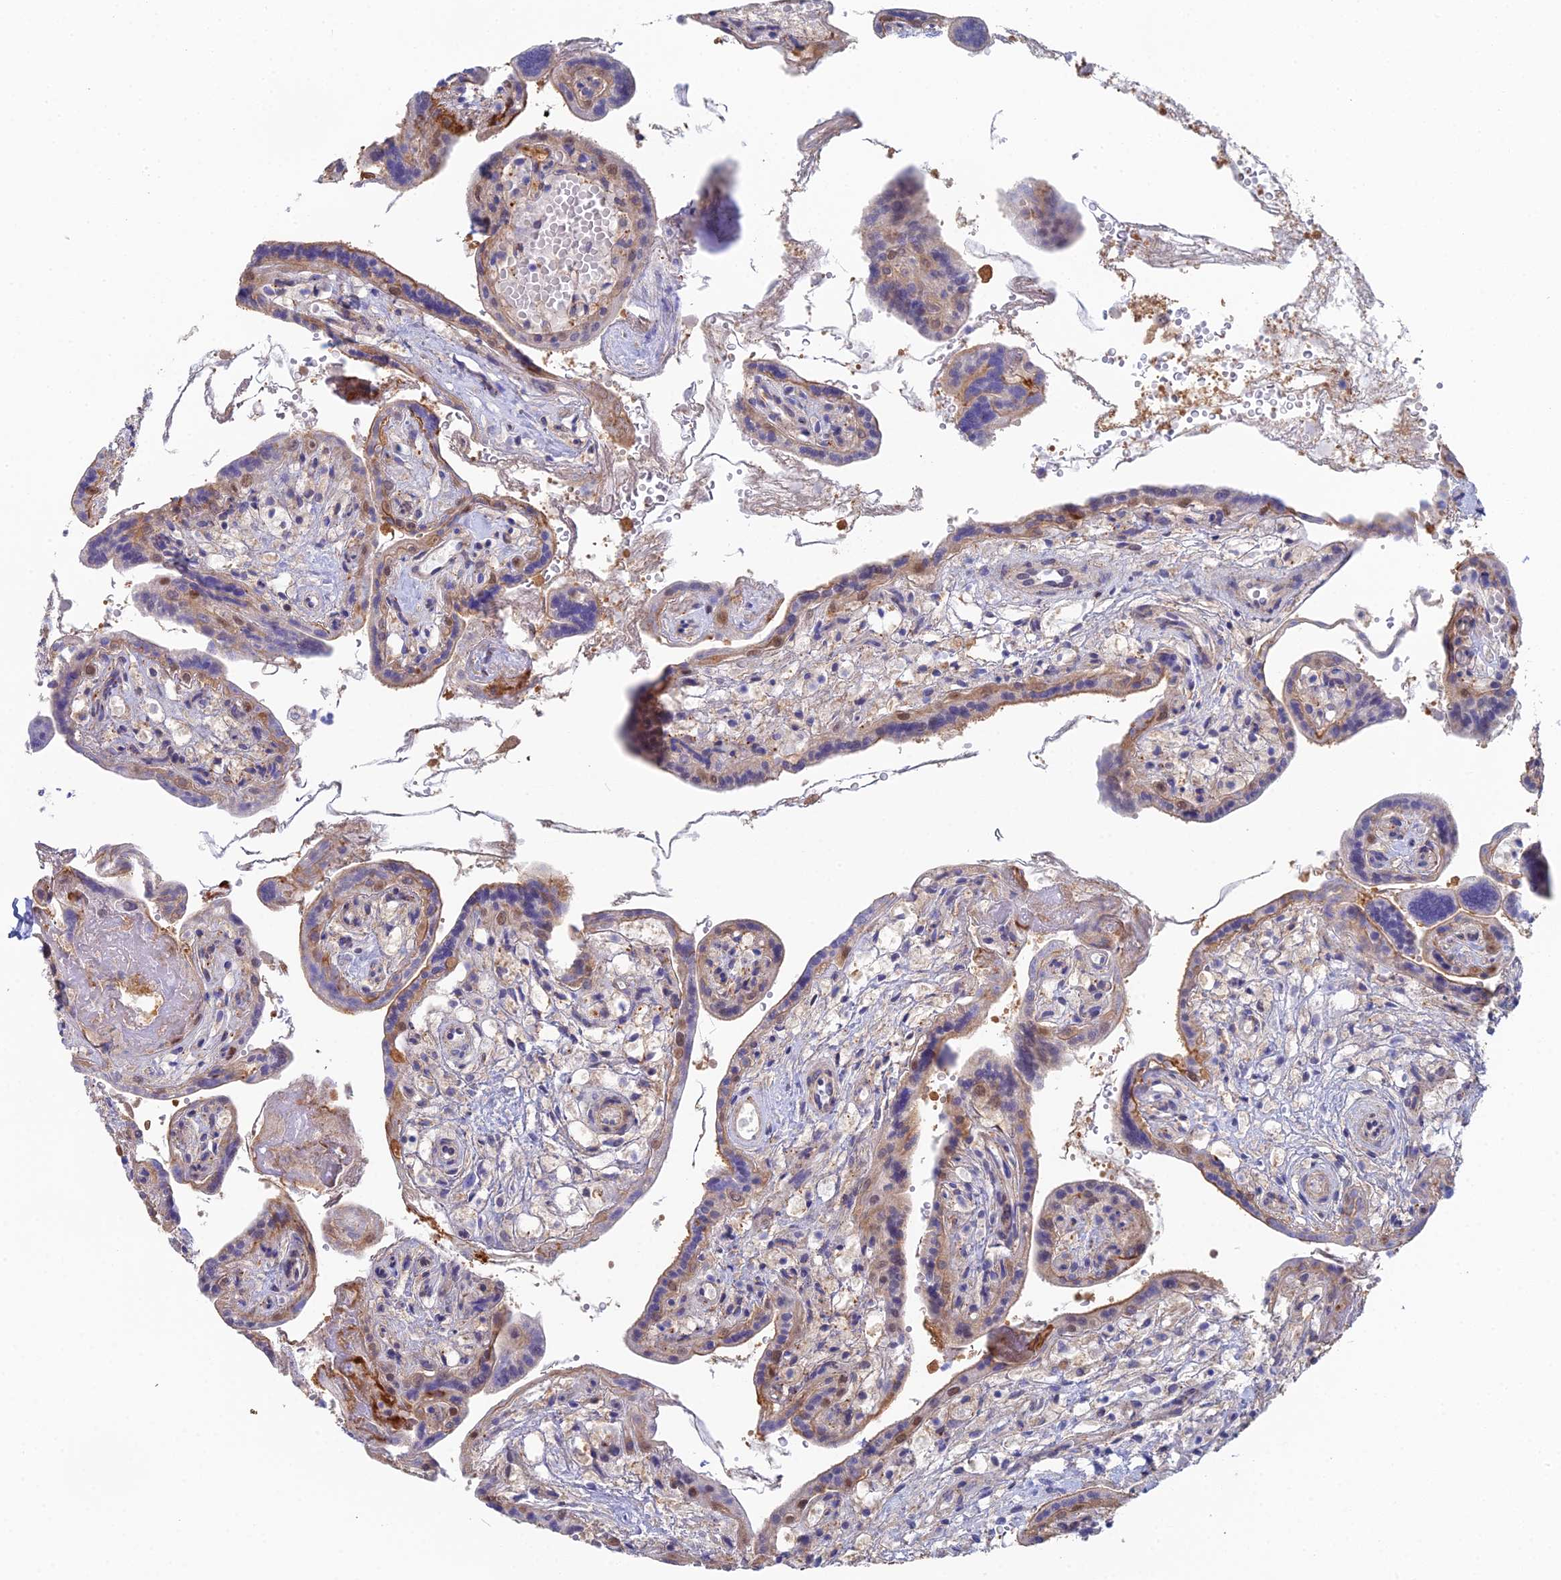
{"staining": {"intensity": "weak", "quantity": "25%-75%", "location": "cytoplasmic/membranous"}, "tissue": "placenta", "cell_type": "Trophoblastic cells", "image_type": "normal", "snomed": [{"axis": "morphology", "description": "Normal tissue, NOS"}, {"axis": "topography", "description": "Placenta"}], "caption": "Immunohistochemical staining of unremarkable placenta displays low levels of weak cytoplasmic/membranous expression in approximately 25%-75% of trophoblastic cells.", "gene": "DNAH14", "patient": {"sex": "female", "age": 37}}